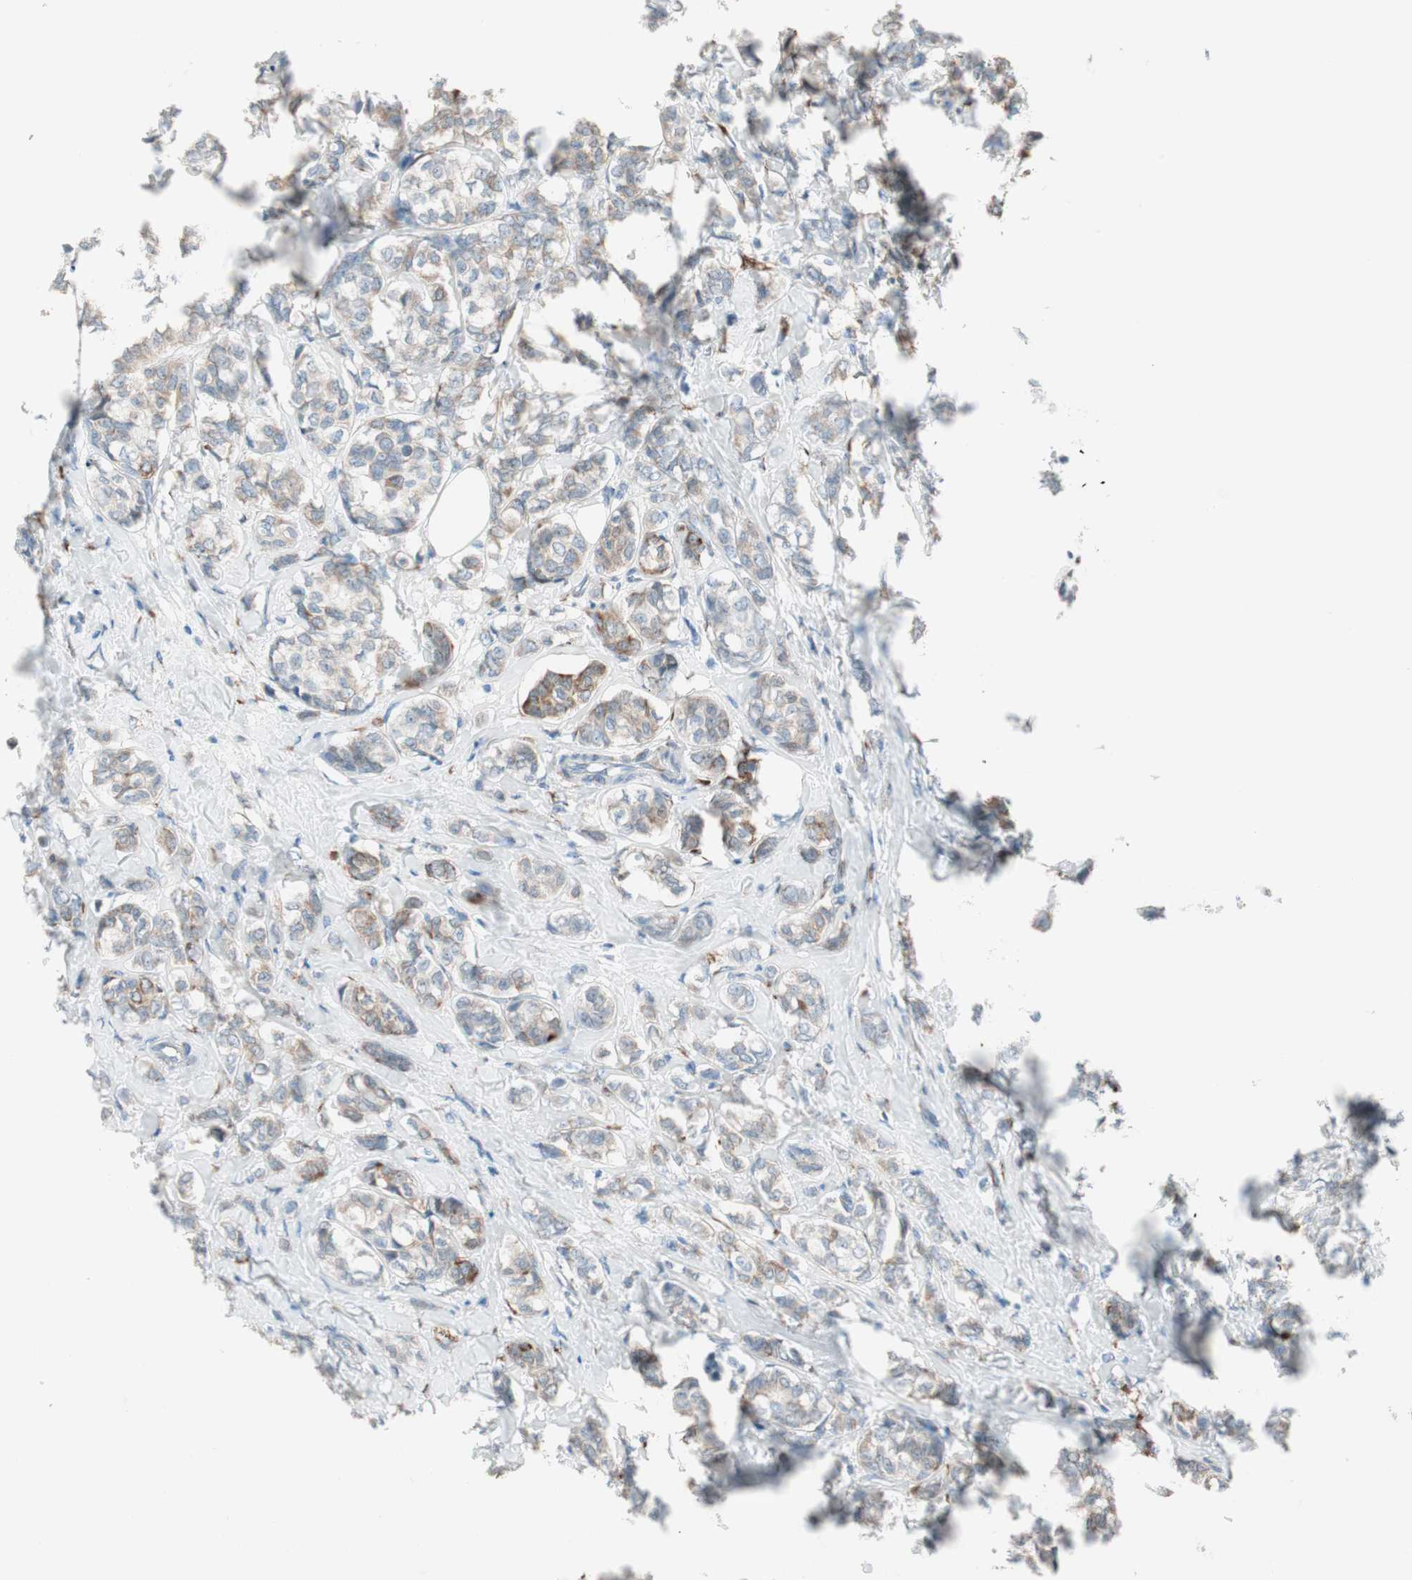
{"staining": {"intensity": "moderate", "quantity": "25%-75%", "location": "cytoplasmic/membranous"}, "tissue": "breast cancer", "cell_type": "Tumor cells", "image_type": "cancer", "snomed": [{"axis": "morphology", "description": "Lobular carcinoma"}, {"axis": "topography", "description": "Breast"}], "caption": "Breast lobular carcinoma stained for a protein (brown) exhibits moderate cytoplasmic/membranous positive staining in about 25%-75% of tumor cells.", "gene": "P4HTM", "patient": {"sex": "female", "age": 60}}